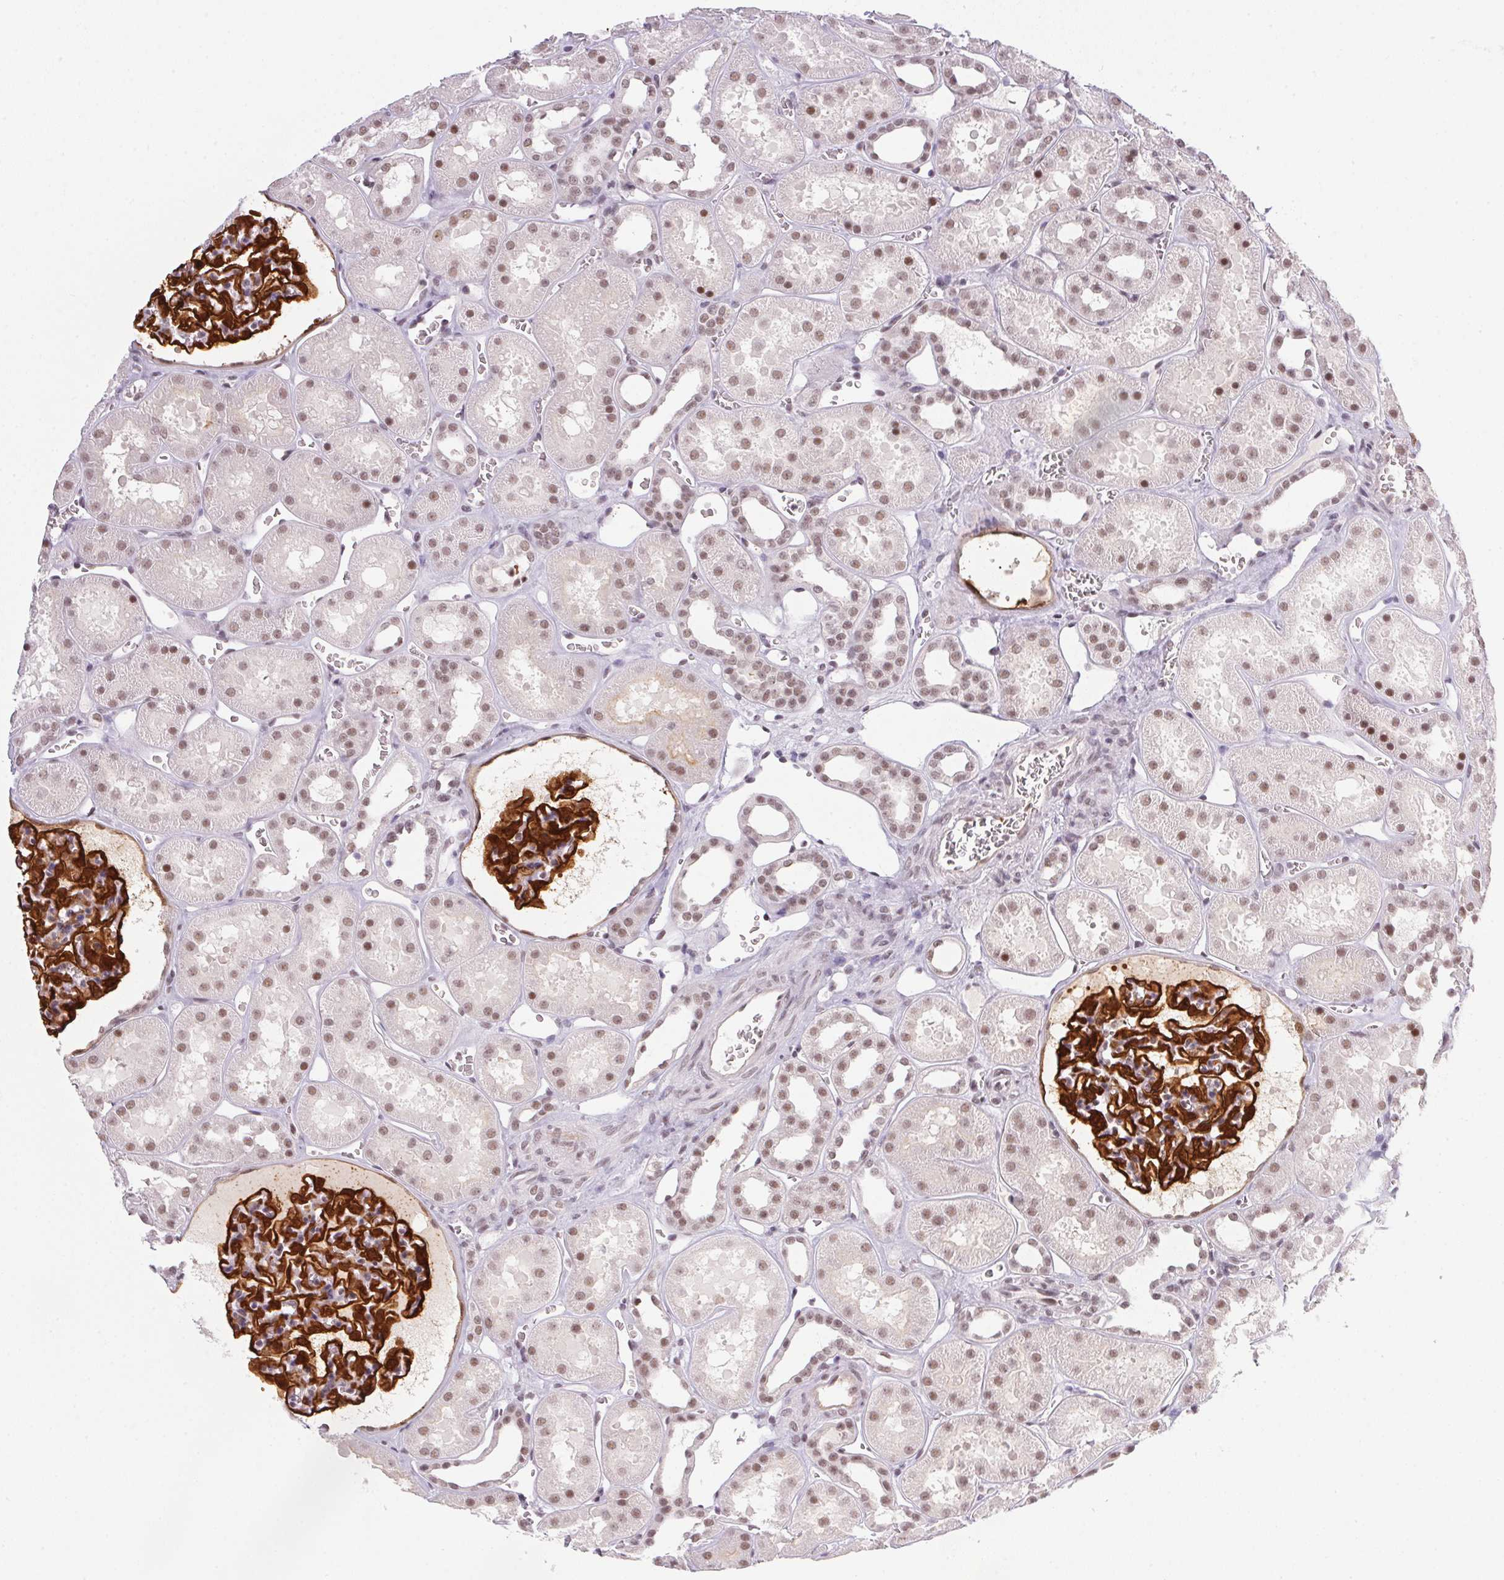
{"staining": {"intensity": "strong", "quantity": ">75%", "location": "cytoplasmic/membranous,nuclear"}, "tissue": "kidney", "cell_type": "Cells in glomeruli", "image_type": "normal", "snomed": [{"axis": "morphology", "description": "Normal tissue, NOS"}, {"axis": "topography", "description": "Kidney"}], "caption": "This photomicrograph reveals immunohistochemistry staining of benign human kidney, with high strong cytoplasmic/membranous,nuclear expression in about >75% of cells in glomeruli.", "gene": "SRSF7", "patient": {"sex": "female", "age": 41}}